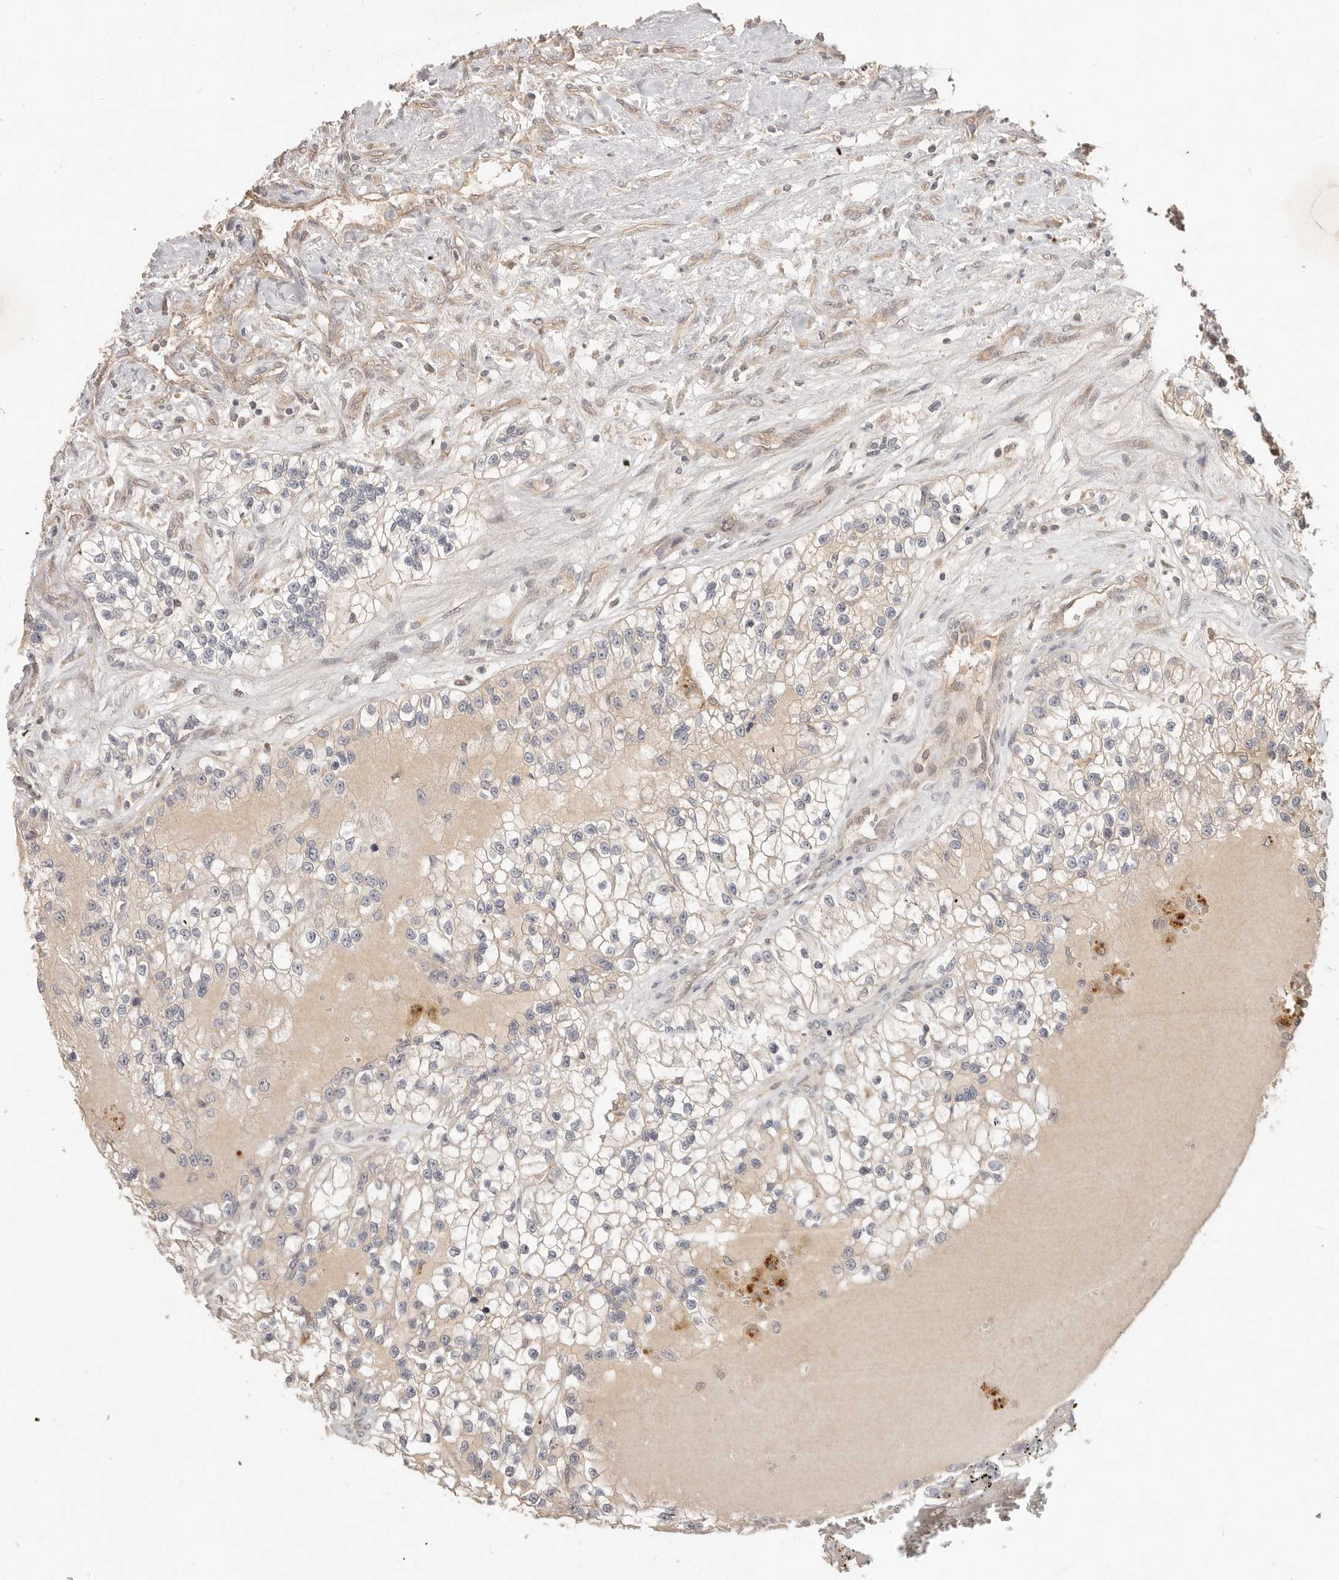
{"staining": {"intensity": "negative", "quantity": "none", "location": "none"}, "tissue": "renal cancer", "cell_type": "Tumor cells", "image_type": "cancer", "snomed": [{"axis": "morphology", "description": "Adenocarcinoma, NOS"}, {"axis": "topography", "description": "Kidney"}], "caption": "A high-resolution photomicrograph shows immunohistochemistry (IHC) staining of renal adenocarcinoma, which reveals no significant positivity in tumor cells. The staining was performed using DAB (3,3'-diaminobenzidine) to visualize the protein expression in brown, while the nuclei were stained in blue with hematoxylin (Magnification: 20x).", "gene": "MTFR2", "patient": {"sex": "female", "age": 57}}